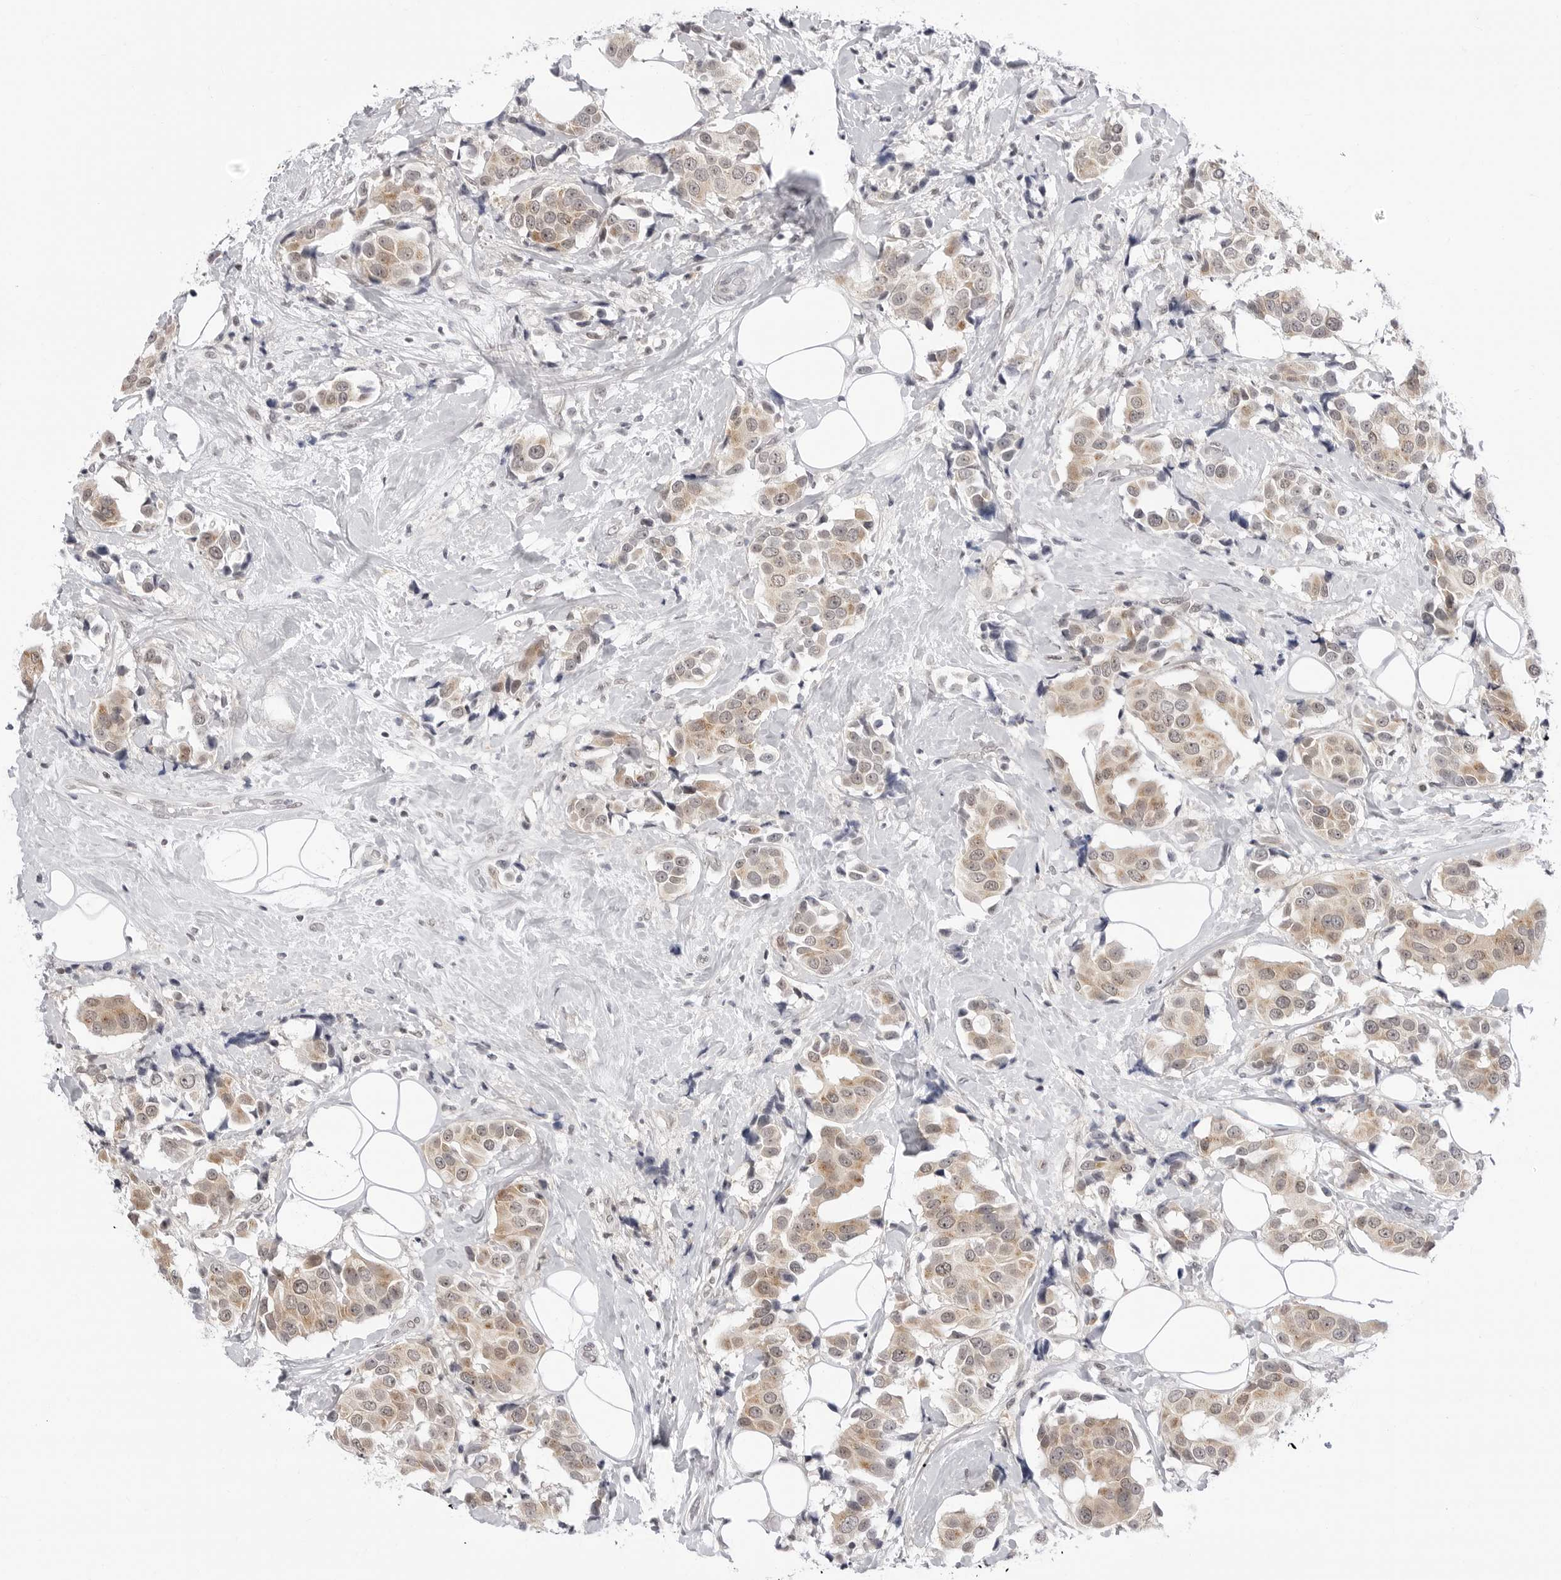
{"staining": {"intensity": "moderate", "quantity": ">75%", "location": "cytoplasmic/membranous"}, "tissue": "breast cancer", "cell_type": "Tumor cells", "image_type": "cancer", "snomed": [{"axis": "morphology", "description": "Normal tissue, NOS"}, {"axis": "morphology", "description": "Duct carcinoma"}, {"axis": "topography", "description": "Breast"}], "caption": "IHC (DAB) staining of human invasive ductal carcinoma (breast) shows moderate cytoplasmic/membranous protein staining in about >75% of tumor cells.", "gene": "PPP2R5C", "patient": {"sex": "female", "age": 39}}